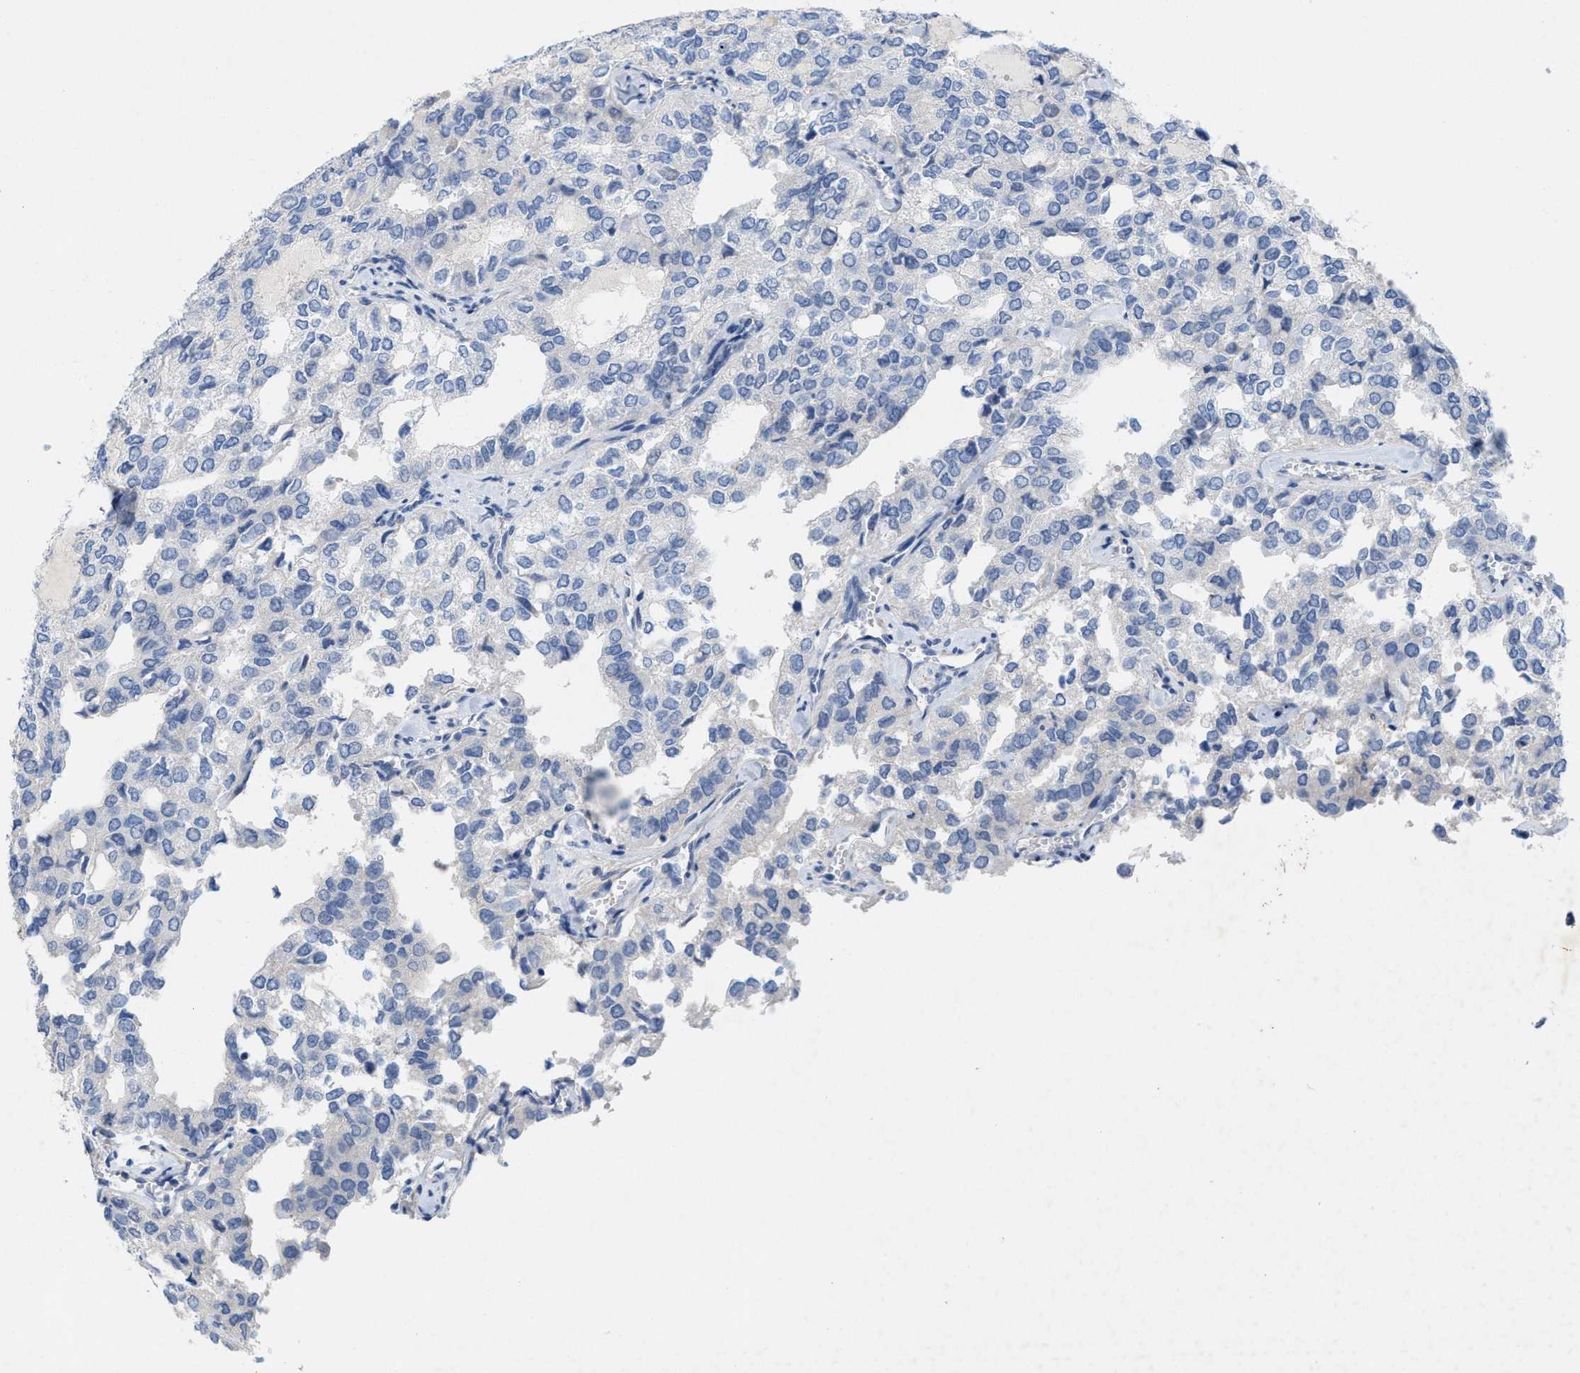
{"staining": {"intensity": "negative", "quantity": "none", "location": "none"}, "tissue": "thyroid cancer", "cell_type": "Tumor cells", "image_type": "cancer", "snomed": [{"axis": "morphology", "description": "Follicular adenoma carcinoma, NOS"}, {"axis": "topography", "description": "Thyroid gland"}], "caption": "The immunohistochemistry (IHC) photomicrograph has no significant staining in tumor cells of thyroid follicular adenoma carcinoma tissue.", "gene": "CPA2", "patient": {"sex": "male", "age": 75}}